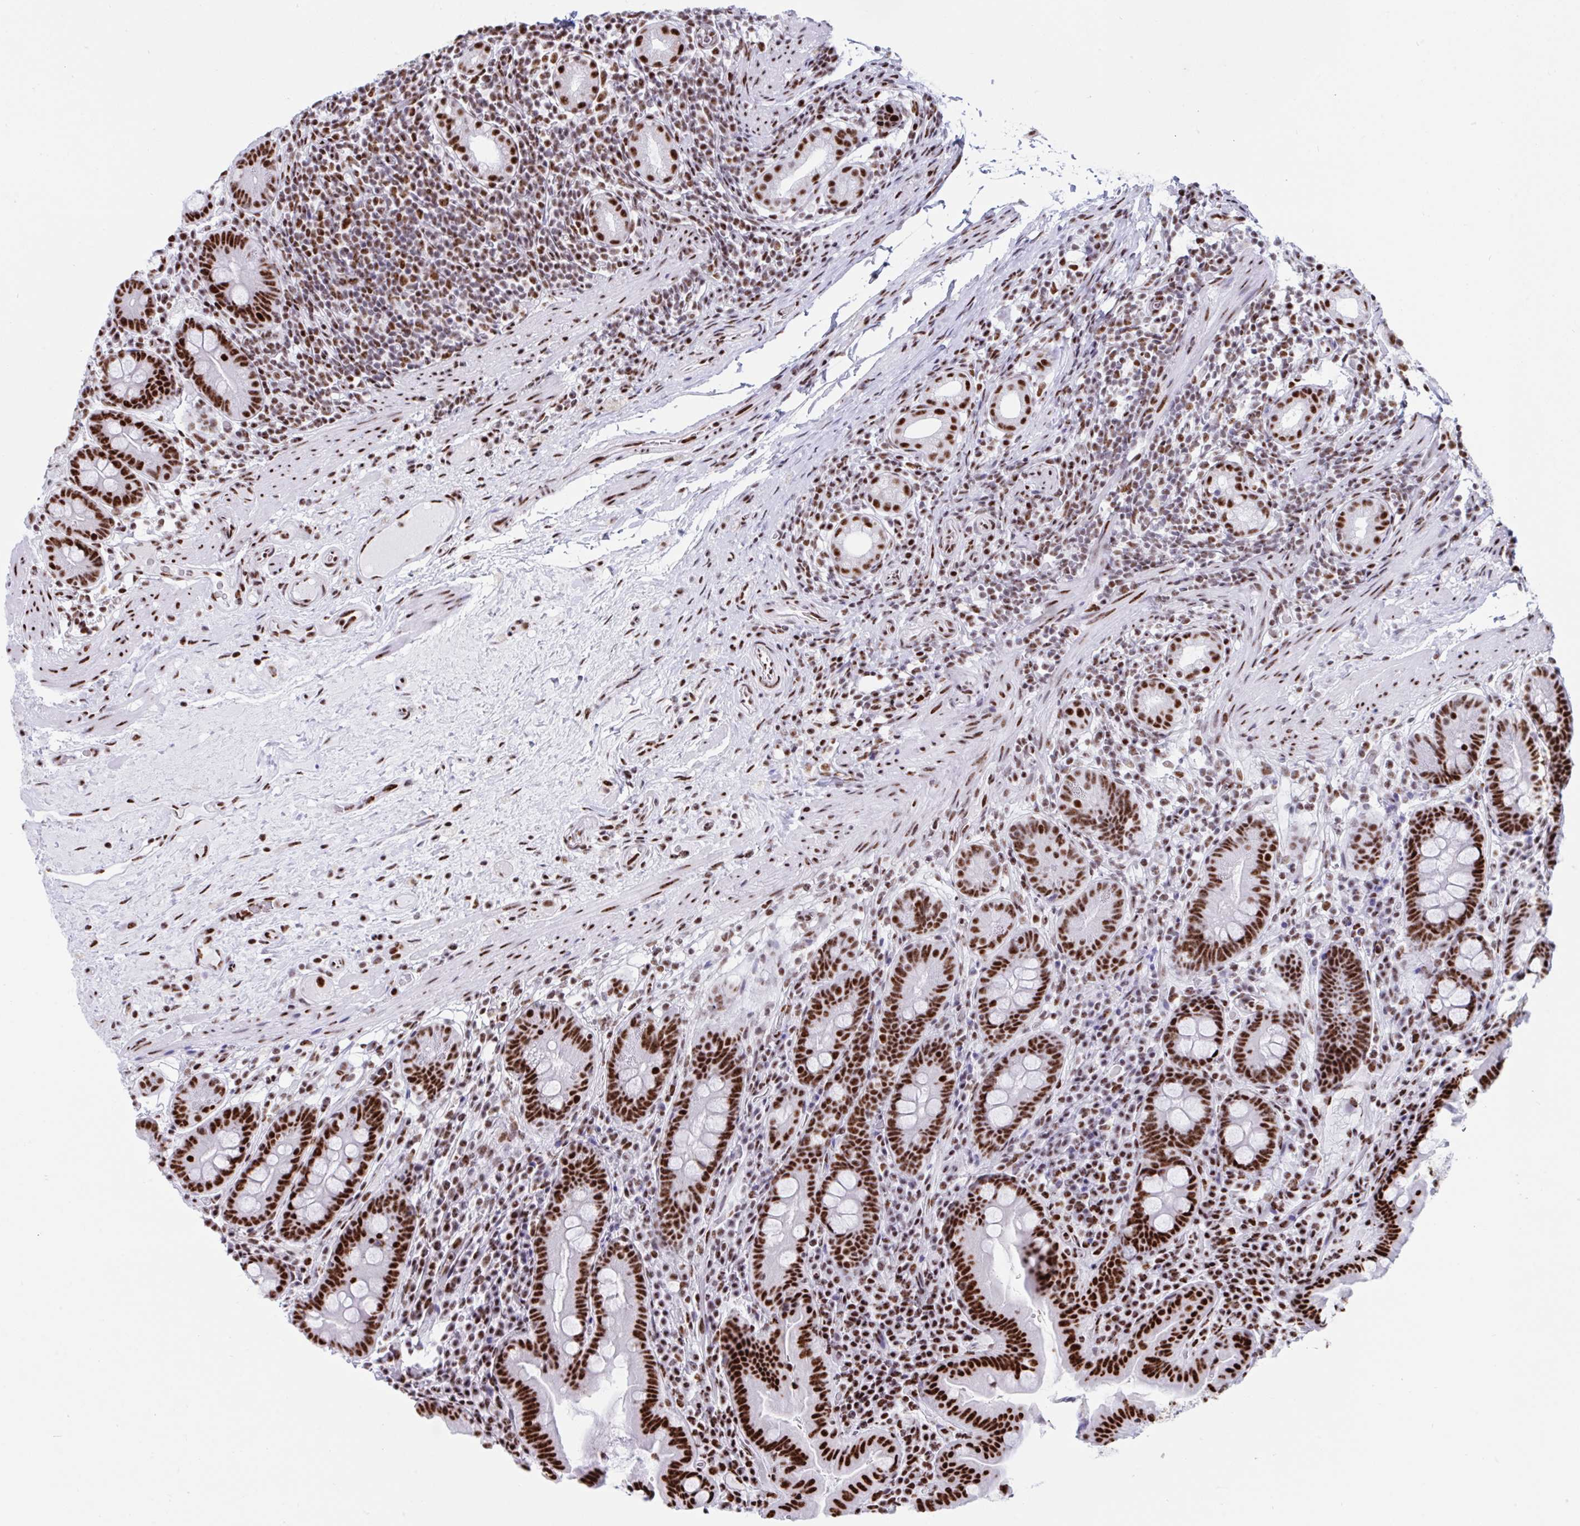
{"staining": {"intensity": "strong", "quantity": ">75%", "location": "nuclear"}, "tissue": "small intestine", "cell_type": "Glandular cells", "image_type": "normal", "snomed": [{"axis": "morphology", "description": "Normal tissue, NOS"}, {"axis": "topography", "description": "Small intestine"}], "caption": "Strong nuclear protein positivity is seen in about >75% of glandular cells in small intestine.", "gene": "IKZF2", "patient": {"sex": "male", "age": 26}}